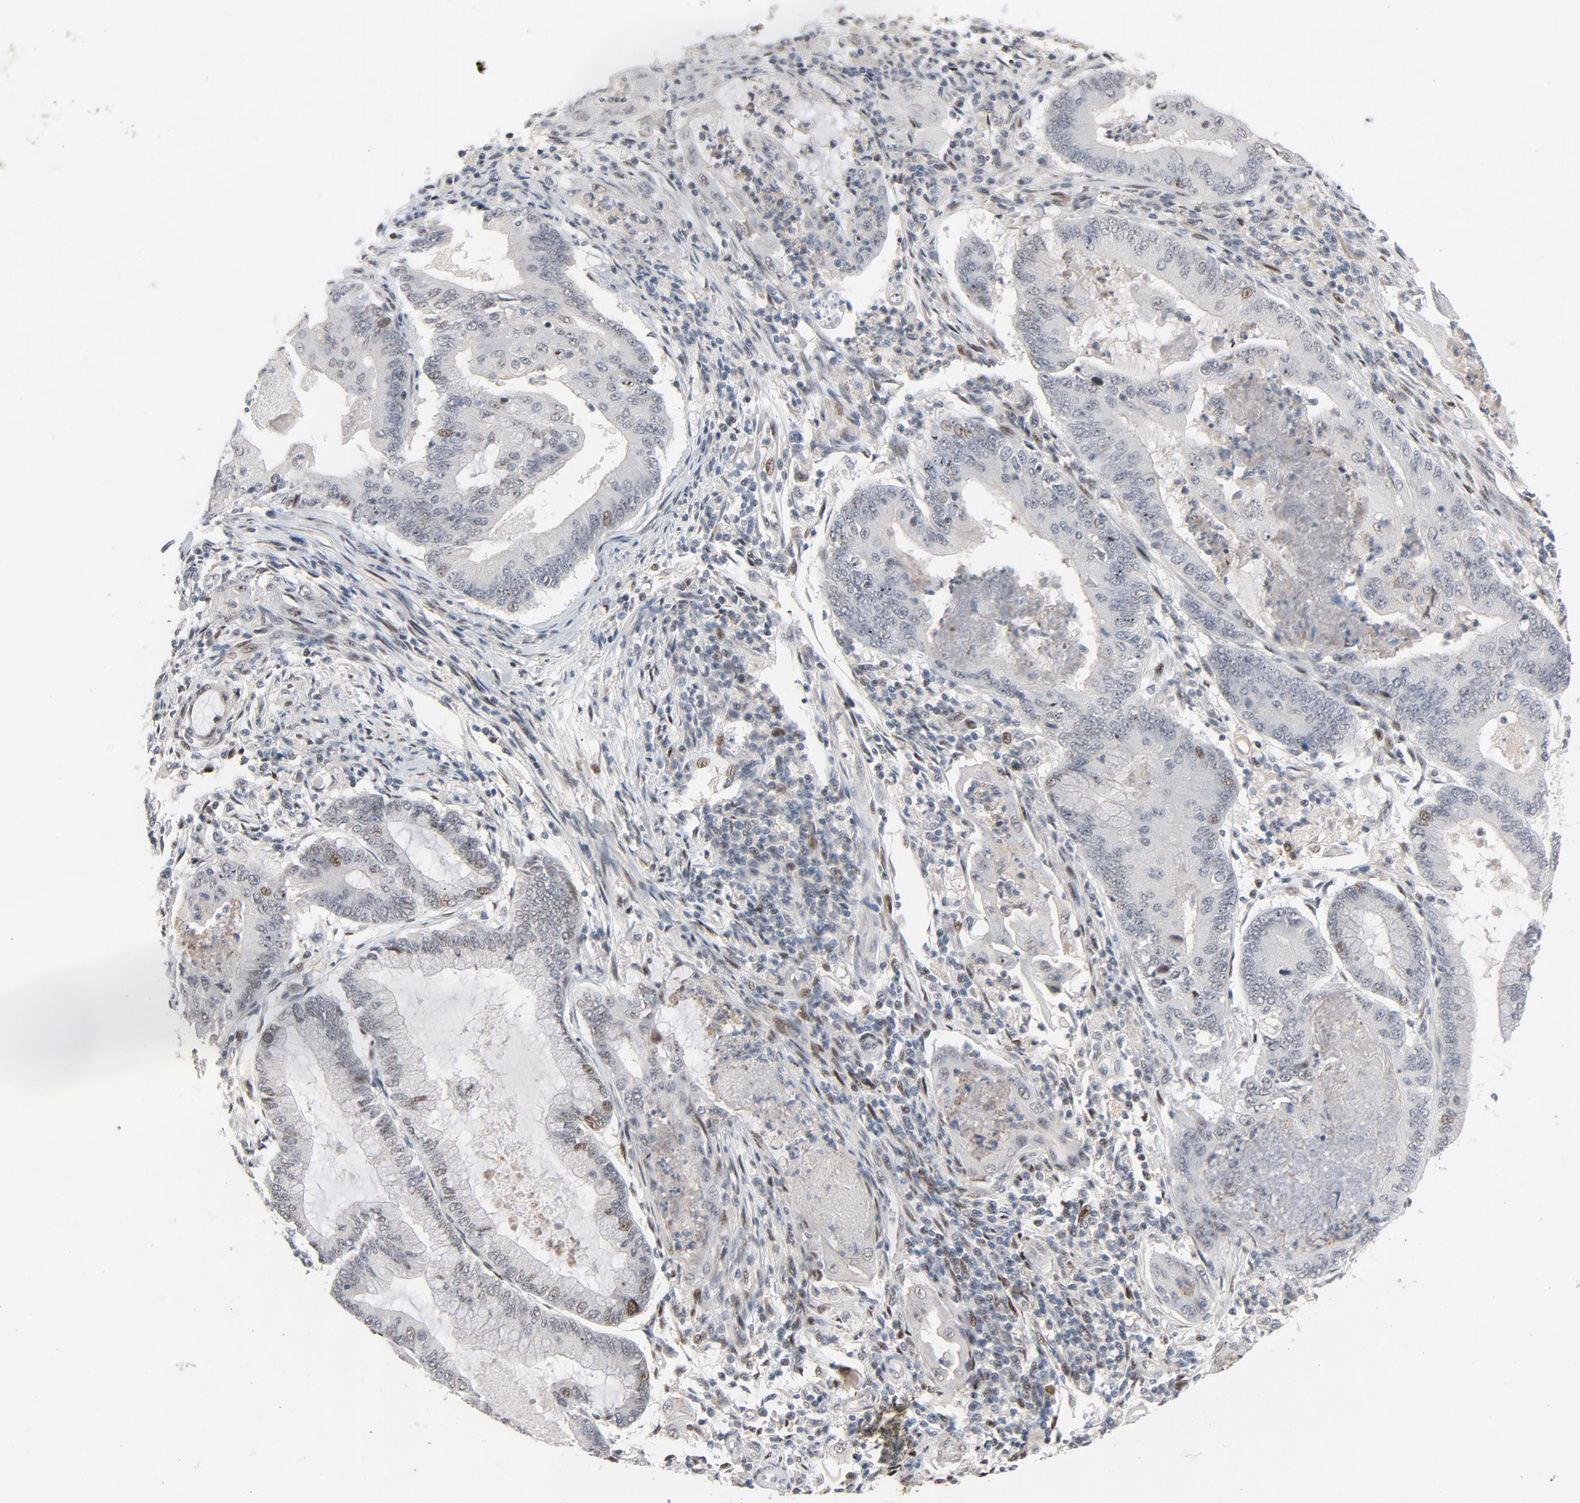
{"staining": {"intensity": "moderate", "quantity": "<25%", "location": "nuclear"}, "tissue": "endometrial cancer", "cell_type": "Tumor cells", "image_type": "cancer", "snomed": [{"axis": "morphology", "description": "Adenocarcinoma, NOS"}, {"axis": "topography", "description": "Endometrium"}], "caption": "An IHC image of neoplastic tissue is shown. Protein staining in brown highlights moderate nuclear positivity in adenocarcinoma (endometrial) within tumor cells.", "gene": "FSCB", "patient": {"sex": "female", "age": 63}}